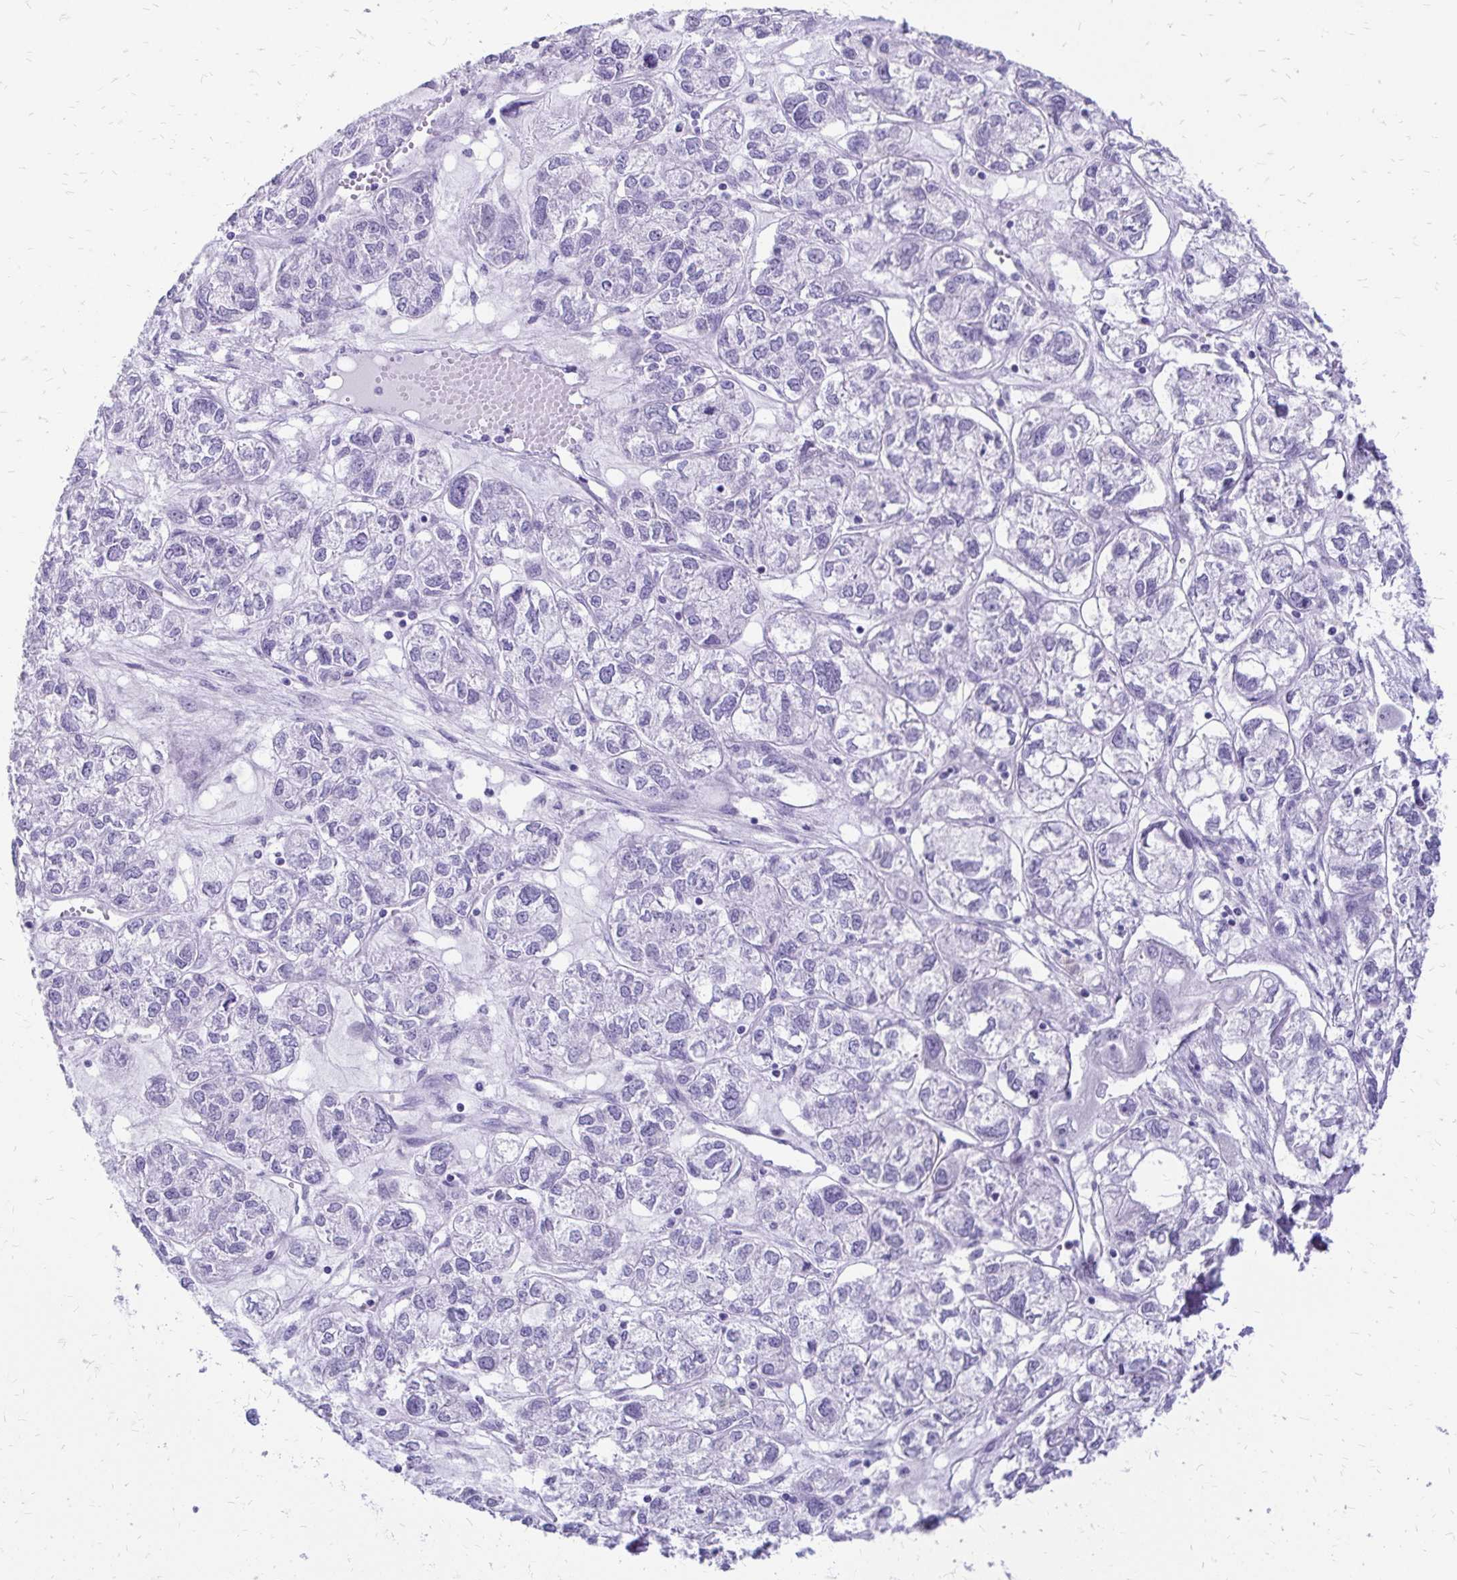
{"staining": {"intensity": "negative", "quantity": "none", "location": "none"}, "tissue": "ovarian cancer", "cell_type": "Tumor cells", "image_type": "cancer", "snomed": [{"axis": "morphology", "description": "Carcinoma, endometroid"}, {"axis": "topography", "description": "Ovary"}], "caption": "Endometroid carcinoma (ovarian) was stained to show a protein in brown. There is no significant staining in tumor cells.", "gene": "SLC32A1", "patient": {"sex": "female", "age": 64}}